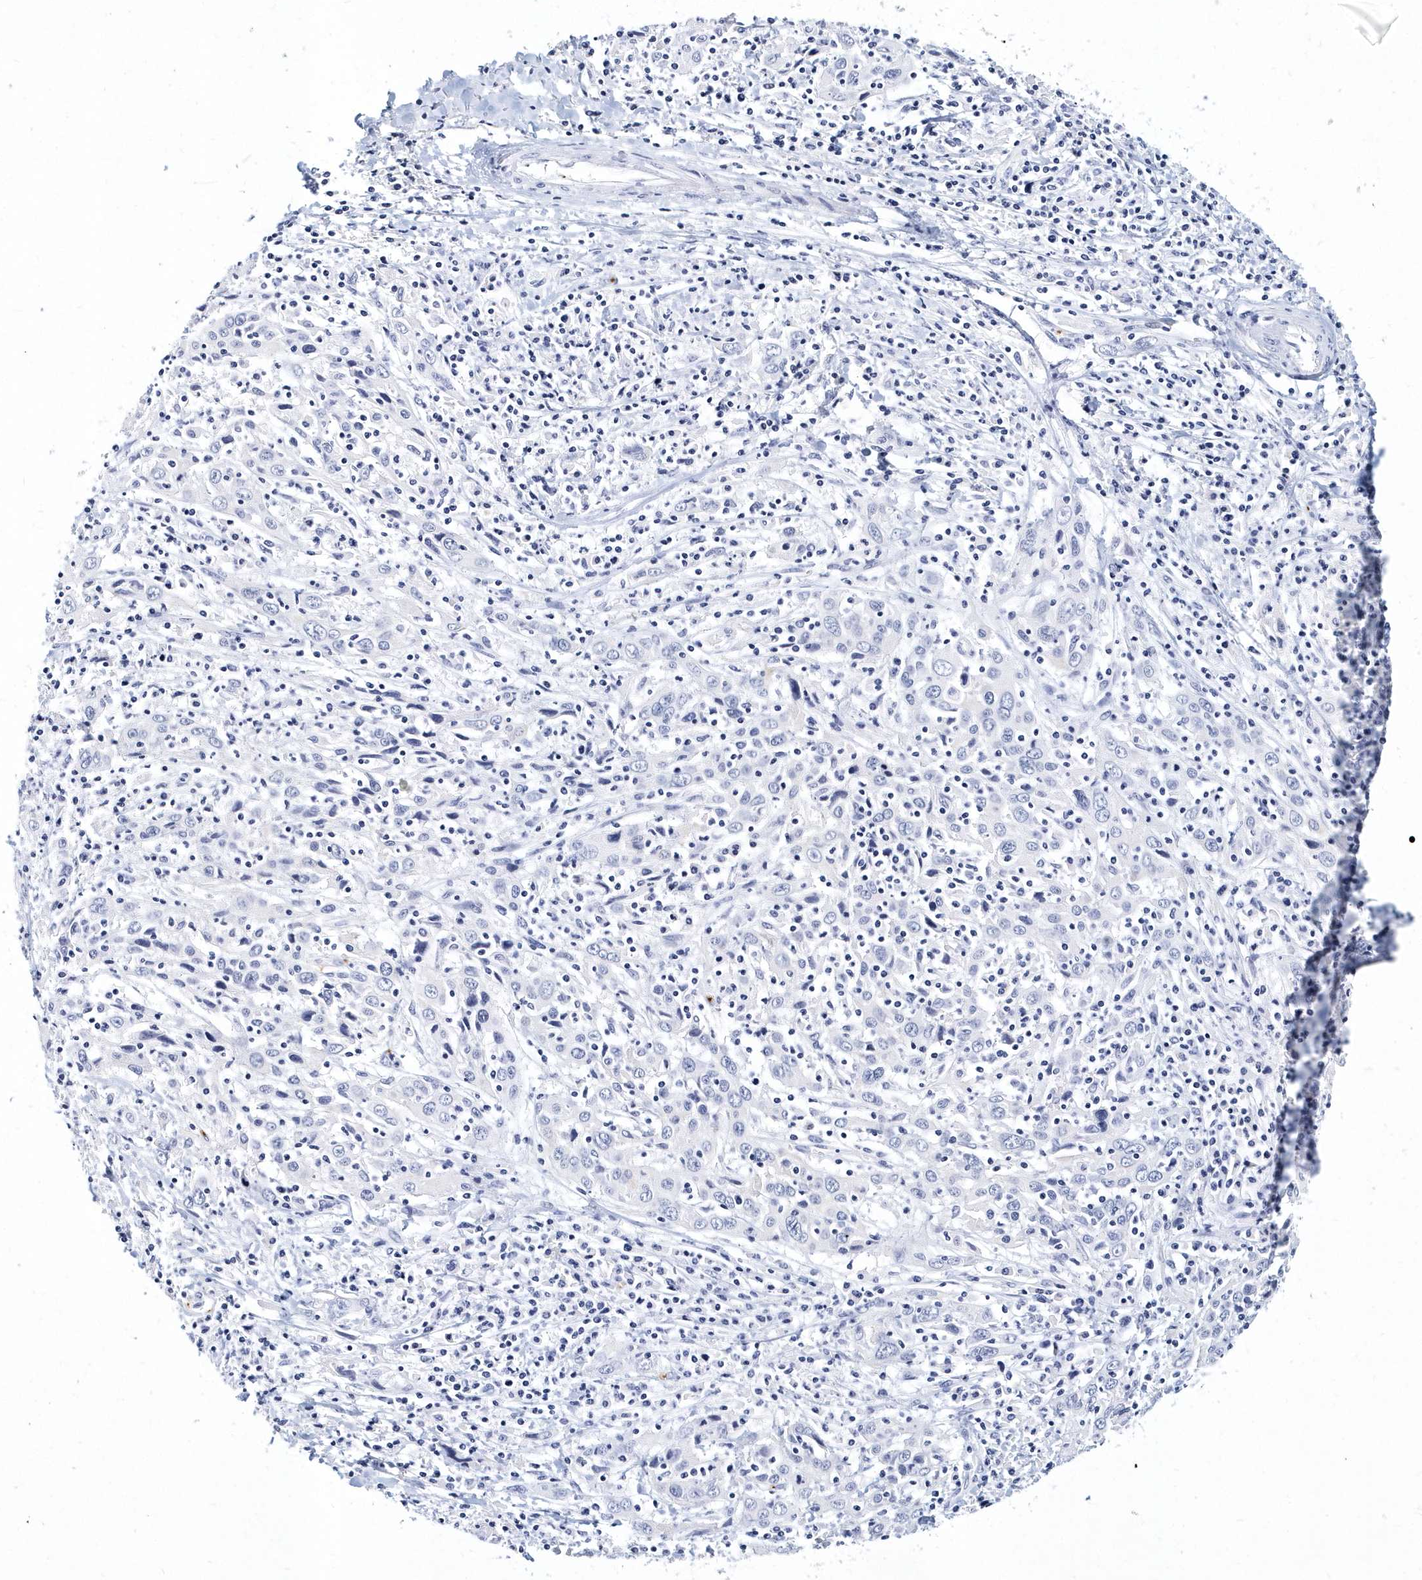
{"staining": {"intensity": "negative", "quantity": "none", "location": "none"}, "tissue": "cervical cancer", "cell_type": "Tumor cells", "image_type": "cancer", "snomed": [{"axis": "morphology", "description": "Squamous cell carcinoma, NOS"}, {"axis": "topography", "description": "Cervix"}], "caption": "An immunohistochemistry (IHC) image of cervical cancer is shown. There is no staining in tumor cells of cervical cancer. Brightfield microscopy of immunohistochemistry (IHC) stained with DAB (3,3'-diaminobenzidine) (brown) and hematoxylin (blue), captured at high magnification.", "gene": "ITGA2B", "patient": {"sex": "female", "age": 46}}